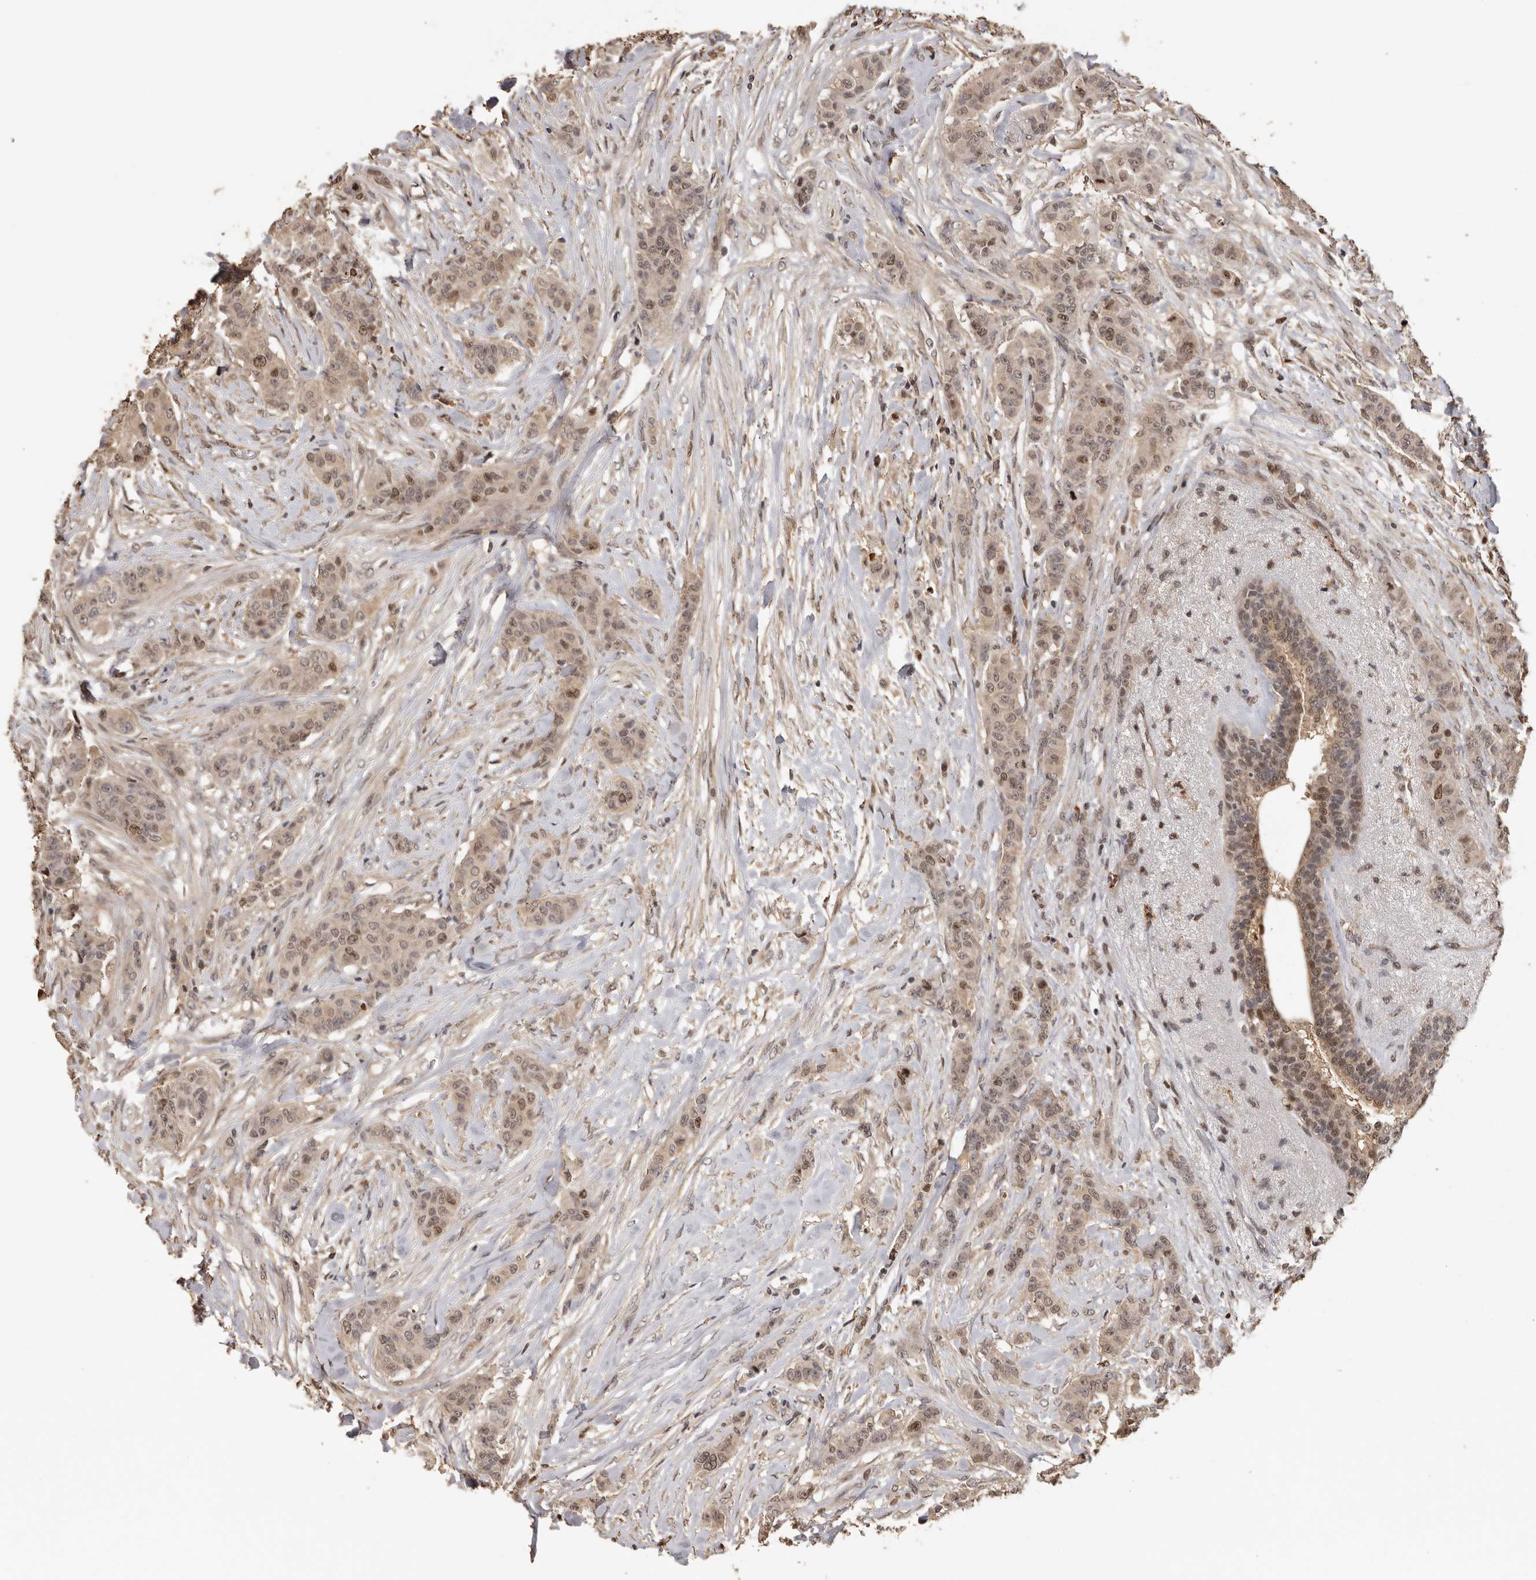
{"staining": {"intensity": "weak", "quantity": ">75%", "location": "cytoplasmic/membranous,nuclear"}, "tissue": "breast cancer", "cell_type": "Tumor cells", "image_type": "cancer", "snomed": [{"axis": "morphology", "description": "Duct carcinoma"}, {"axis": "topography", "description": "Breast"}], "caption": "DAB immunohistochemical staining of breast cancer exhibits weak cytoplasmic/membranous and nuclear protein staining in approximately >75% of tumor cells.", "gene": "KIF2B", "patient": {"sex": "female", "age": 40}}